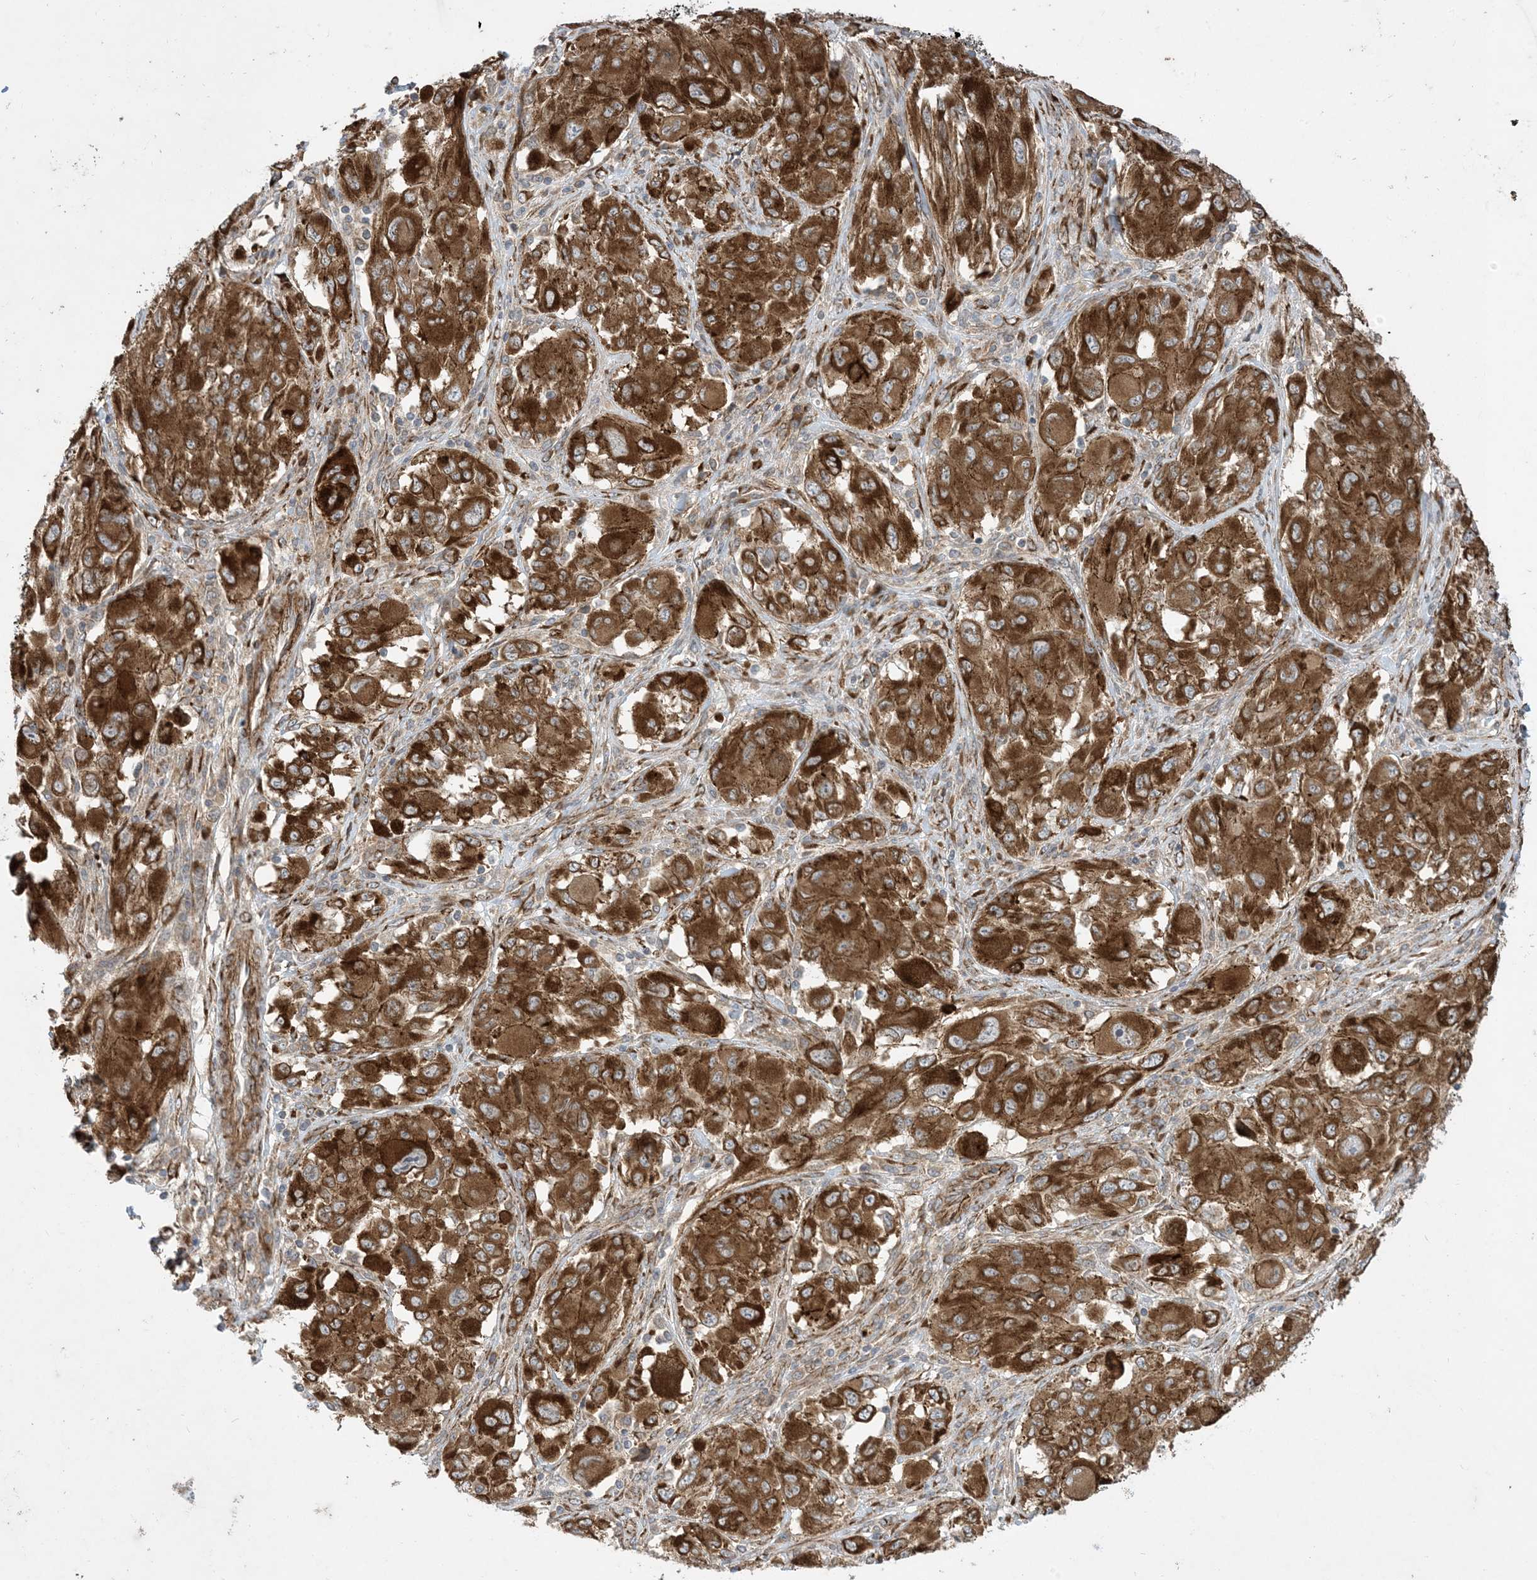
{"staining": {"intensity": "strong", "quantity": ">75%", "location": "cytoplasmic/membranous"}, "tissue": "melanoma", "cell_type": "Tumor cells", "image_type": "cancer", "snomed": [{"axis": "morphology", "description": "Malignant melanoma, NOS"}, {"axis": "topography", "description": "Skin"}], "caption": "This histopathology image shows immunohistochemistry staining of melanoma, with high strong cytoplasmic/membranous expression in about >75% of tumor cells.", "gene": "OTOP1", "patient": {"sex": "female", "age": 91}}